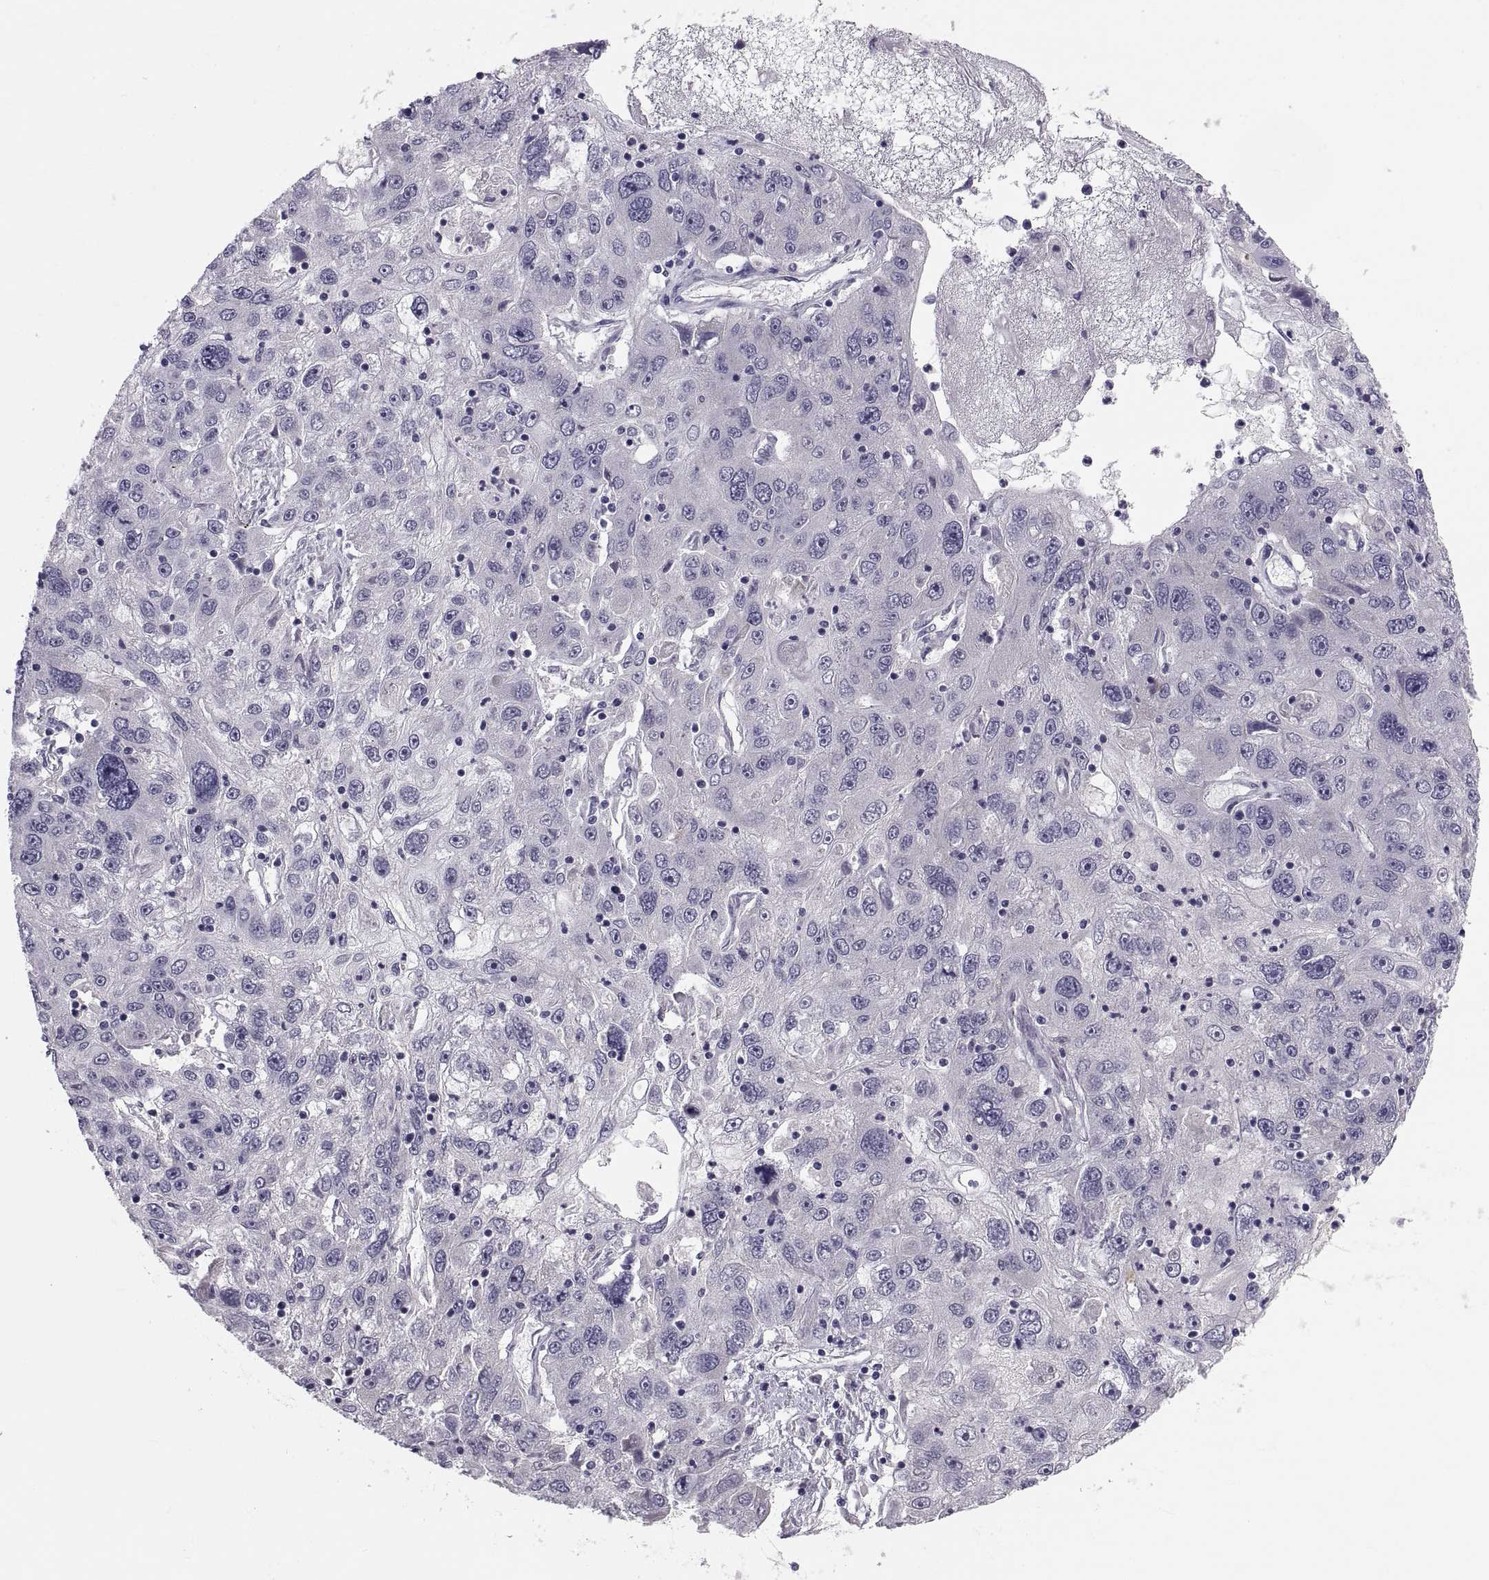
{"staining": {"intensity": "negative", "quantity": "none", "location": "none"}, "tissue": "stomach cancer", "cell_type": "Tumor cells", "image_type": "cancer", "snomed": [{"axis": "morphology", "description": "Adenocarcinoma, NOS"}, {"axis": "topography", "description": "Stomach"}], "caption": "Adenocarcinoma (stomach) stained for a protein using immunohistochemistry exhibits no positivity tumor cells.", "gene": "PDZRN4", "patient": {"sex": "male", "age": 56}}